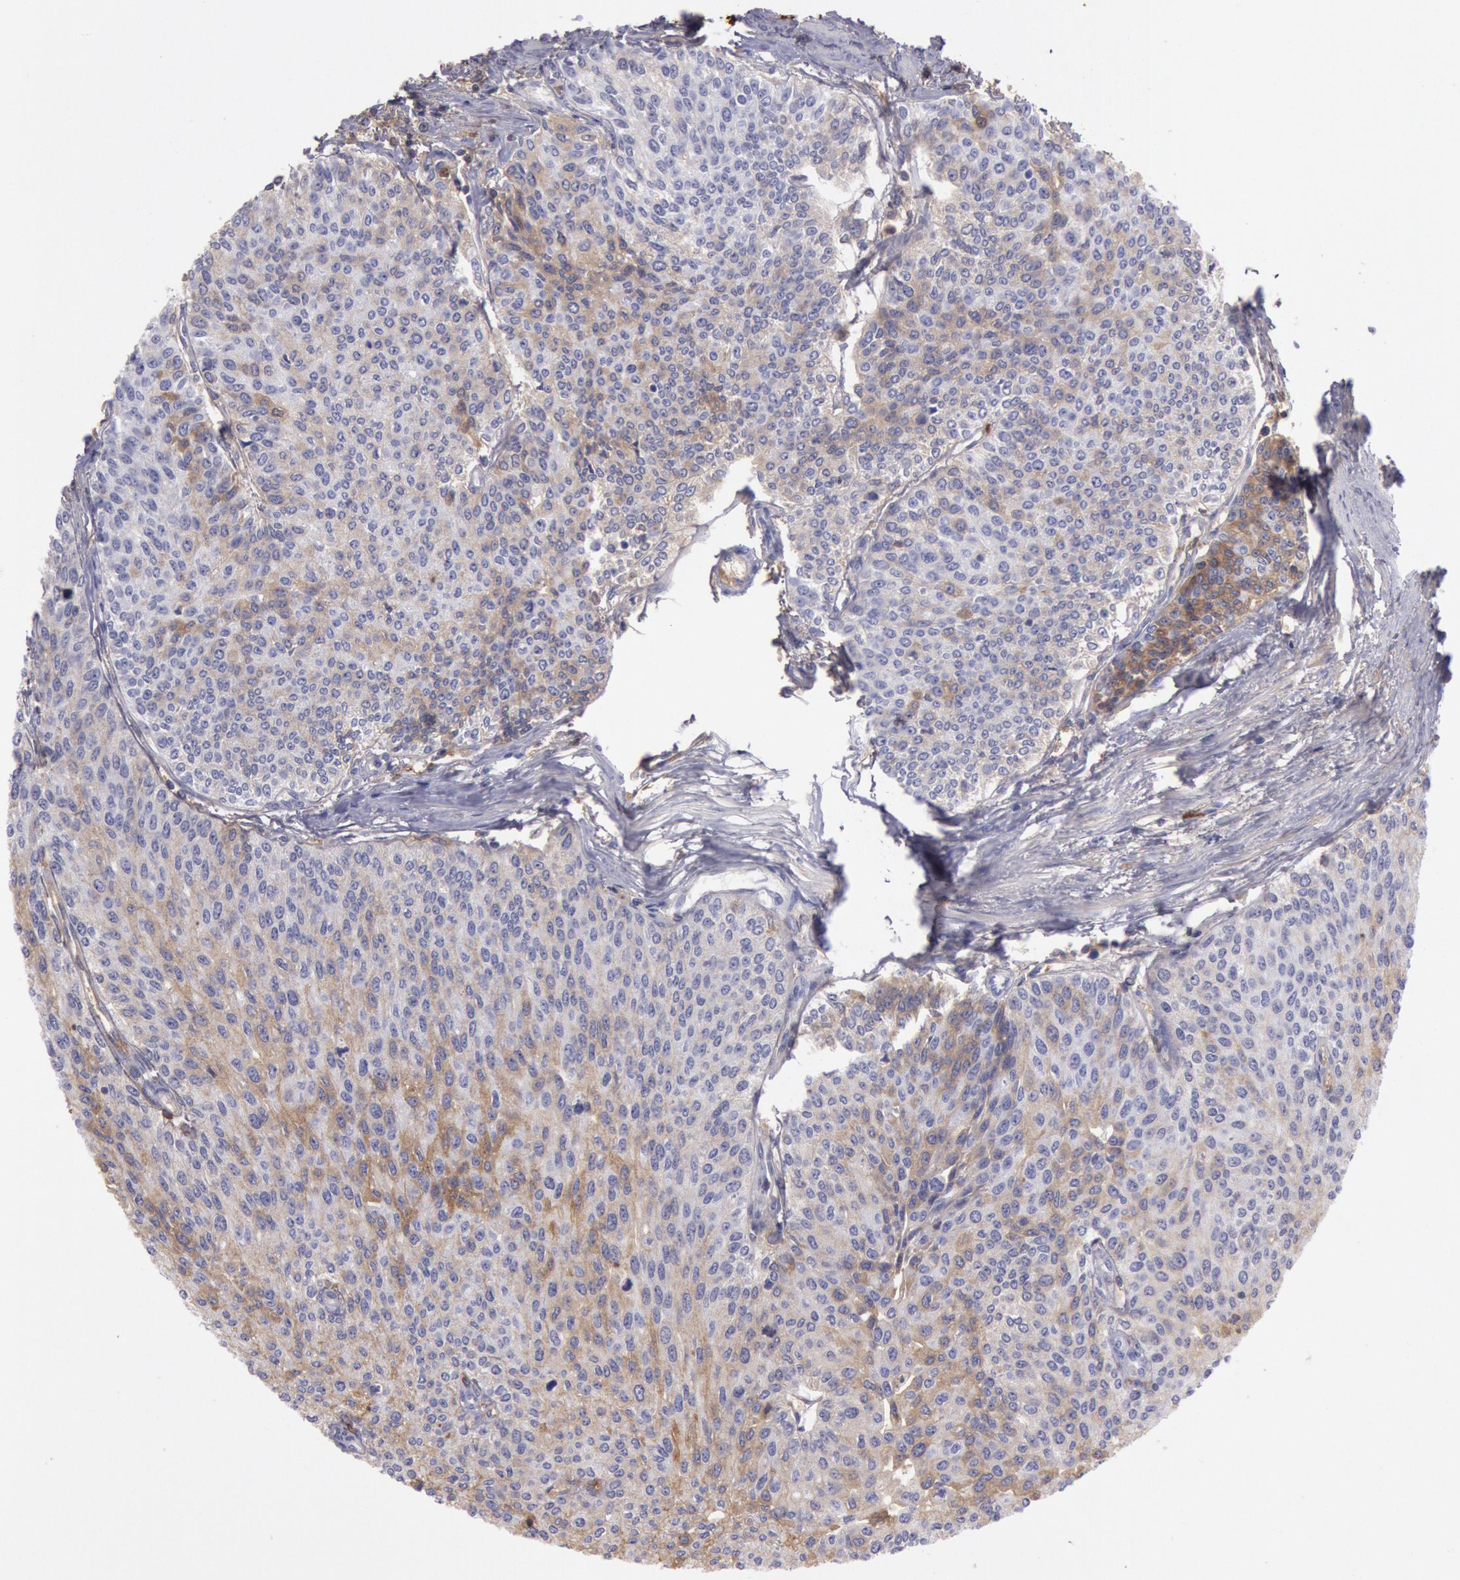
{"staining": {"intensity": "weak", "quantity": "25%-75%", "location": "cytoplasmic/membranous"}, "tissue": "urothelial cancer", "cell_type": "Tumor cells", "image_type": "cancer", "snomed": [{"axis": "morphology", "description": "Urothelial carcinoma, Low grade"}, {"axis": "topography", "description": "Urinary bladder"}], "caption": "Urothelial cancer was stained to show a protein in brown. There is low levels of weak cytoplasmic/membranous expression in about 25%-75% of tumor cells. The staining was performed using DAB (3,3'-diaminobenzidine) to visualize the protein expression in brown, while the nuclei were stained in blue with hematoxylin (Magnification: 20x).", "gene": "IGHG1", "patient": {"sex": "female", "age": 73}}